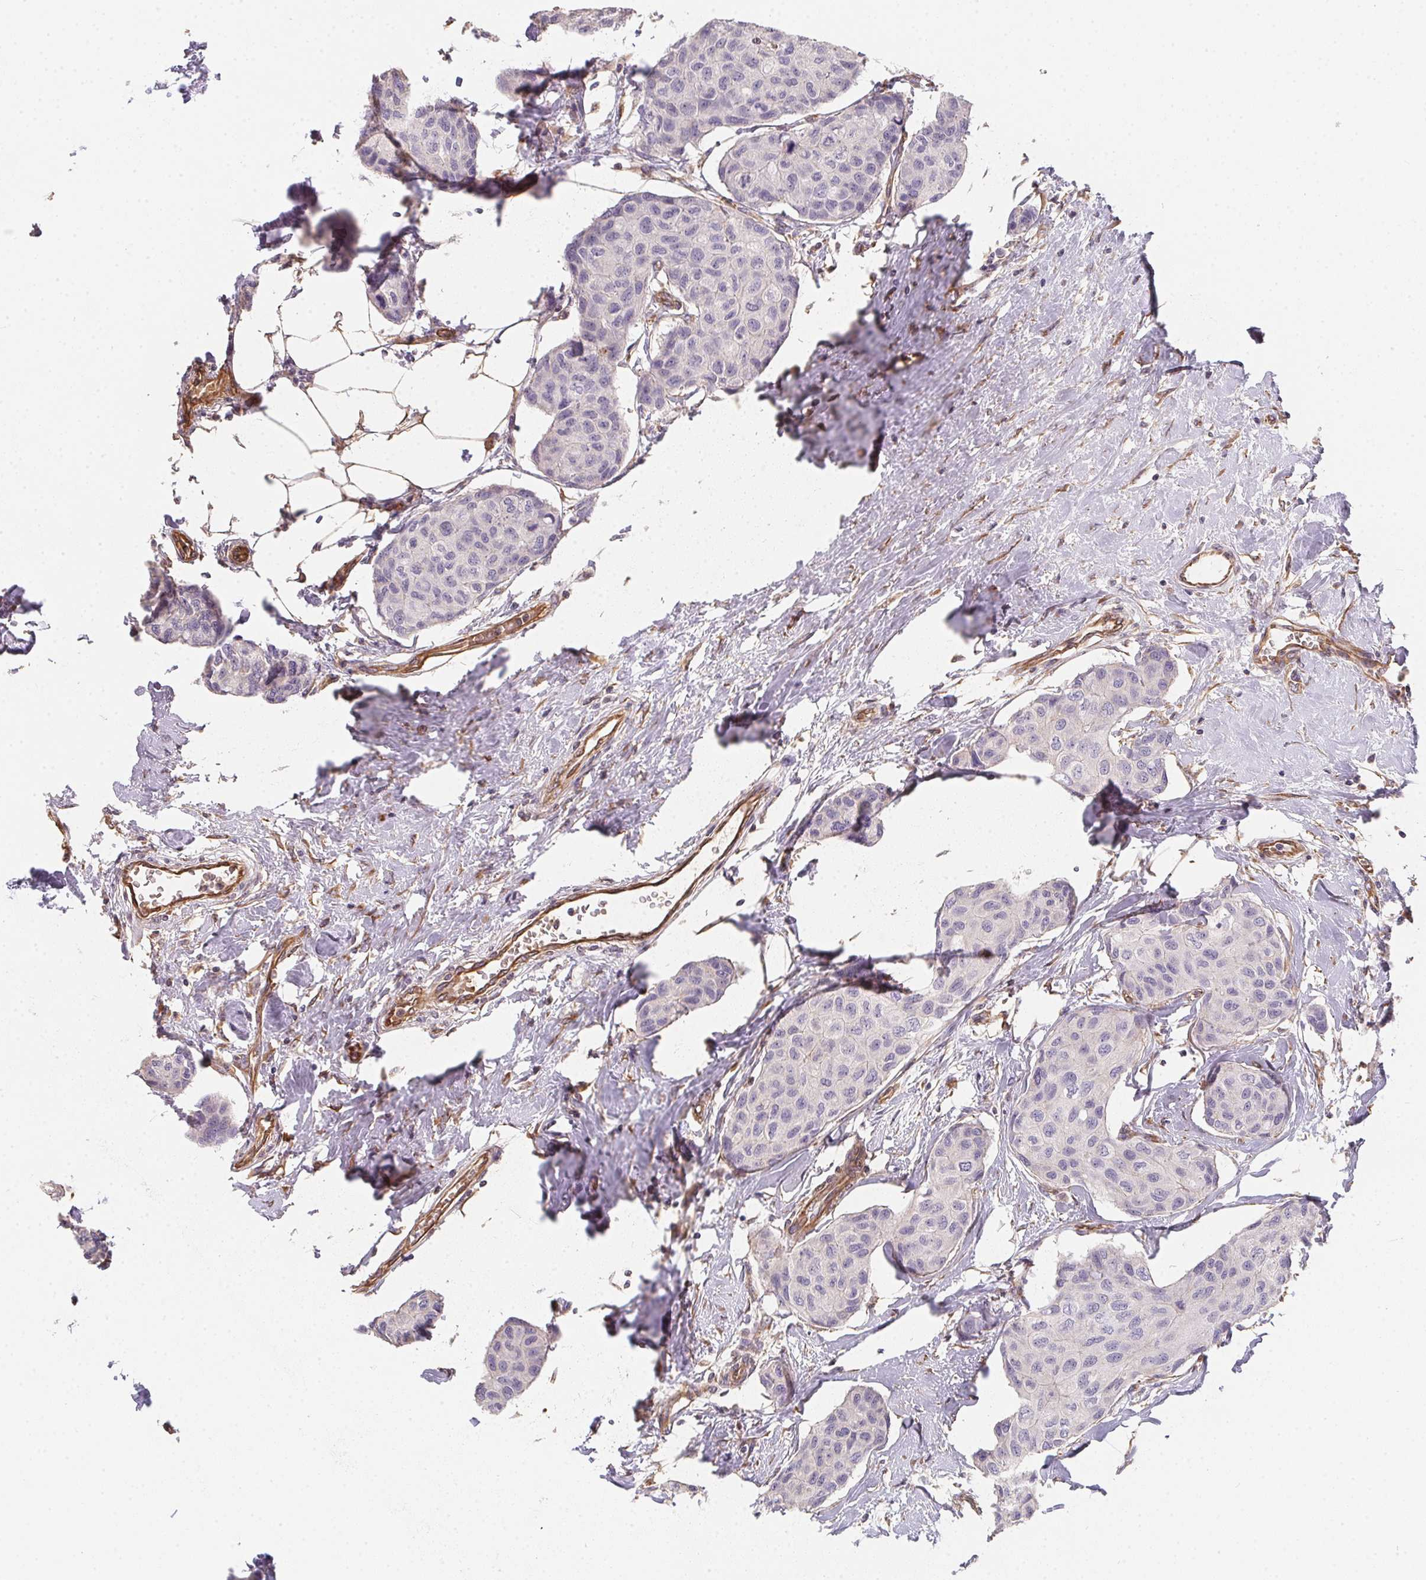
{"staining": {"intensity": "negative", "quantity": "none", "location": "none"}, "tissue": "breast cancer", "cell_type": "Tumor cells", "image_type": "cancer", "snomed": [{"axis": "morphology", "description": "Duct carcinoma"}, {"axis": "topography", "description": "Breast"}], "caption": "An image of human invasive ductal carcinoma (breast) is negative for staining in tumor cells. (Brightfield microscopy of DAB (3,3'-diaminobenzidine) IHC at high magnification).", "gene": "TBKBP1", "patient": {"sex": "female", "age": 80}}